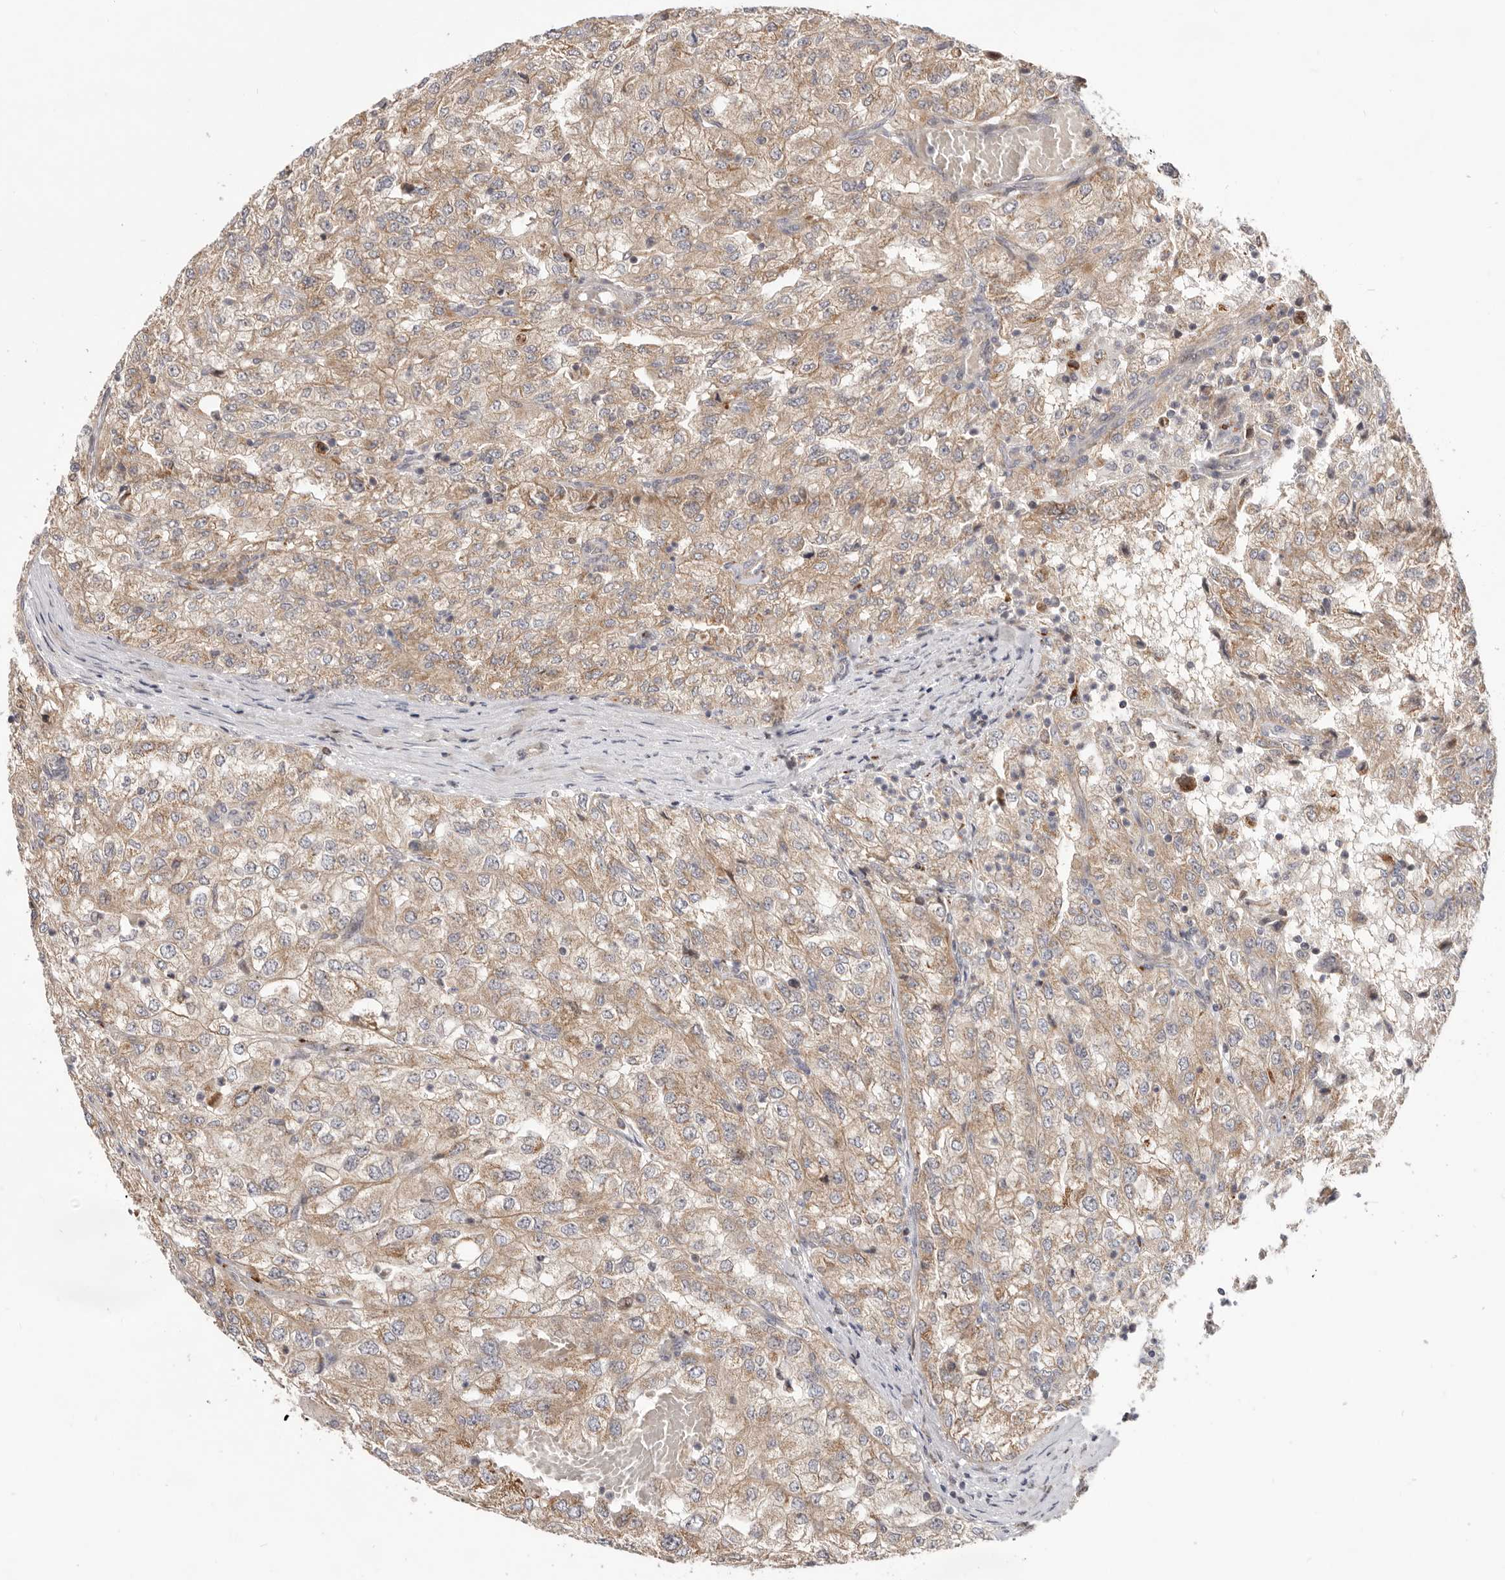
{"staining": {"intensity": "weak", "quantity": ">75%", "location": "cytoplasmic/membranous"}, "tissue": "renal cancer", "cell_type": "Tumor cells", "image_type": "cancer", "snomed": [{"axis": "morphology", "description": "Adenocarcinoma, NOS"}, {"axis": "topography", "description": "Kidney"}], "caption": "Renal adenocarcinoma stained with a brown dye shows weak cytoplasmic/membranous positive positivity in approximately >75% of tumor cells.", "gene": "TOR3A", "patient": {"sex": "female", "age": 54}}